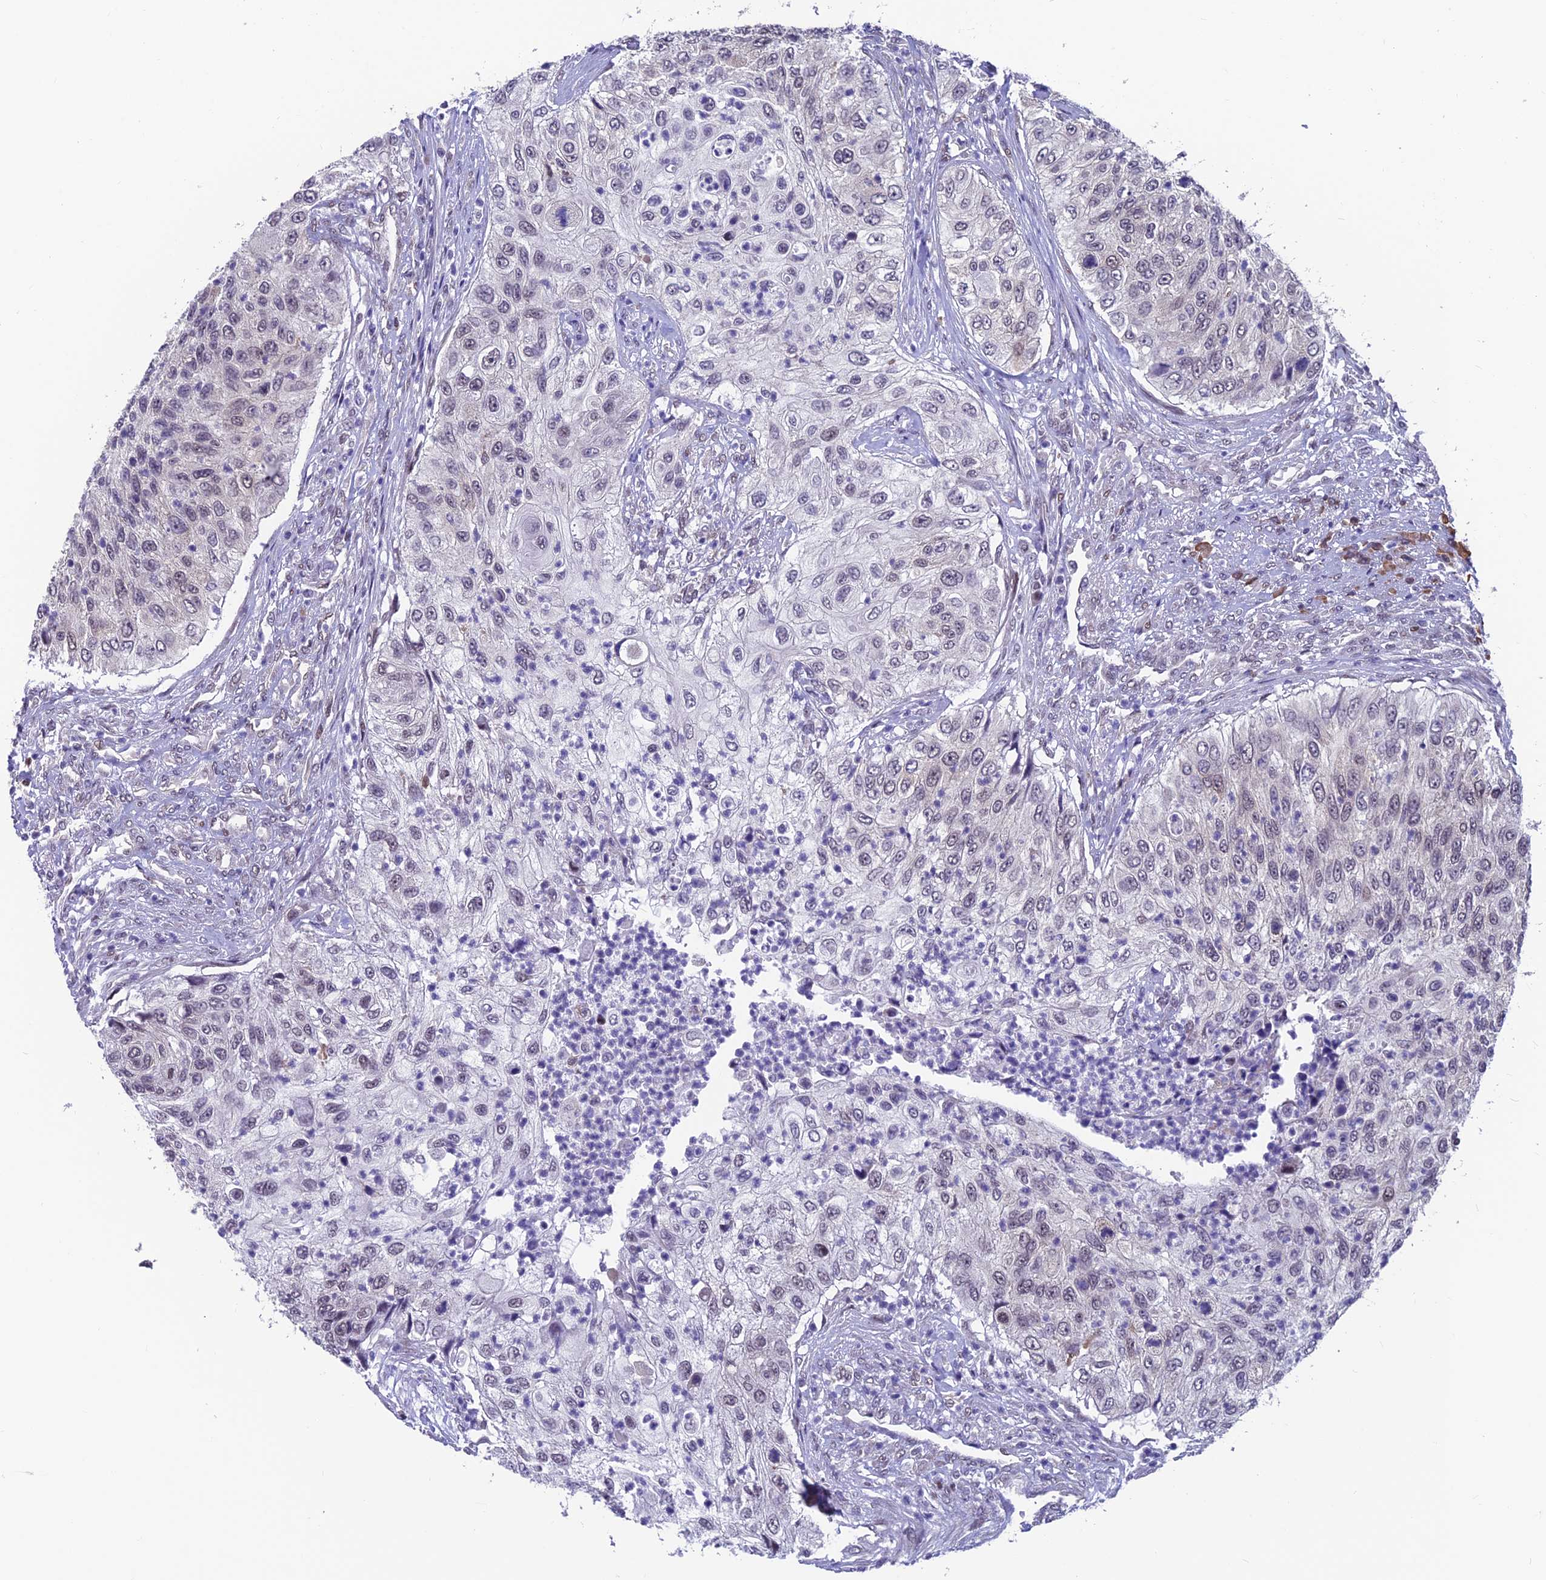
{"staining": {"intensity": "negative", "quantity": "none", "location": "none"}, "tissue": "urothelial cancer", "cell_type": "Tumor cells", "image_type": "cancer", "snomed": [{"axis": "morphology", "description": "Urothelial carcinoma, High grade"}, {"axis": "topography", "description": "Urinary bladder"}], "caption": "Immunohistochemistry (IHC) histopathology image of human urothelial carcinoma (high-grade) stained for a protein (brown), which demonstrates no expression in tumor cells.", "gene": "KIAA1191", "patient": {"sex": "female", "age": 60}}